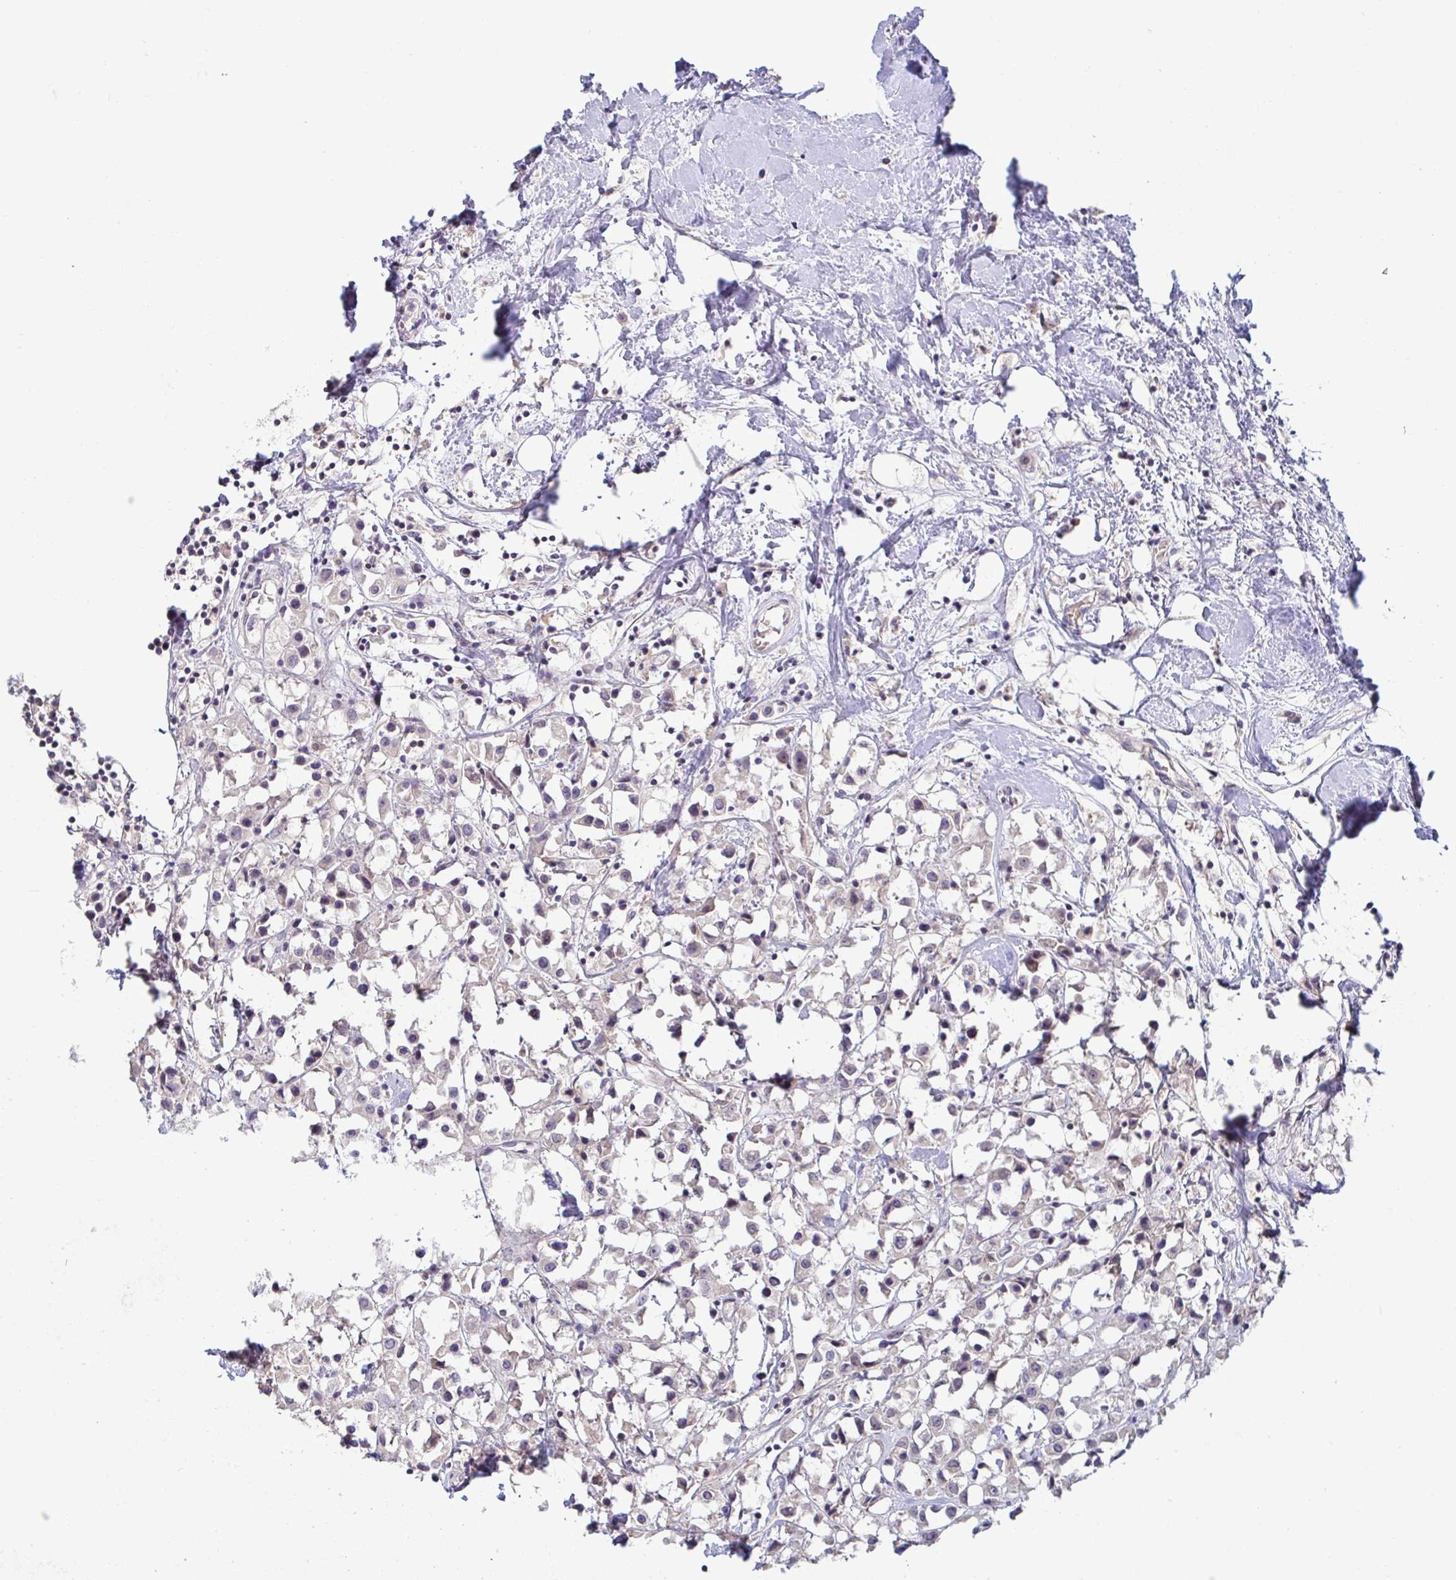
{"staining": {"intensity": "negative", "quantity": "none", "location": "none"}, "tissue": "breast cancer", "cell_type": "Tumor cells", "image_type": "cancer", "snomed": [{"axis": "morphology", "description": "Duct carcinoma"}, {"axis": "topography", "description": "Breast"}], "caption": "High magnification brightfield microscopy of intraductal carcinoma (breast) stained with DAB (3,3'-diaminobenzidine) (brown) and counterstained with hematoxylin (blue): tumor cells show no significant positivity. (IHC, brightfield microscopy, high magnification).", "gene": "GSTM1", "patient": {"sex": "female", "age": 61}}